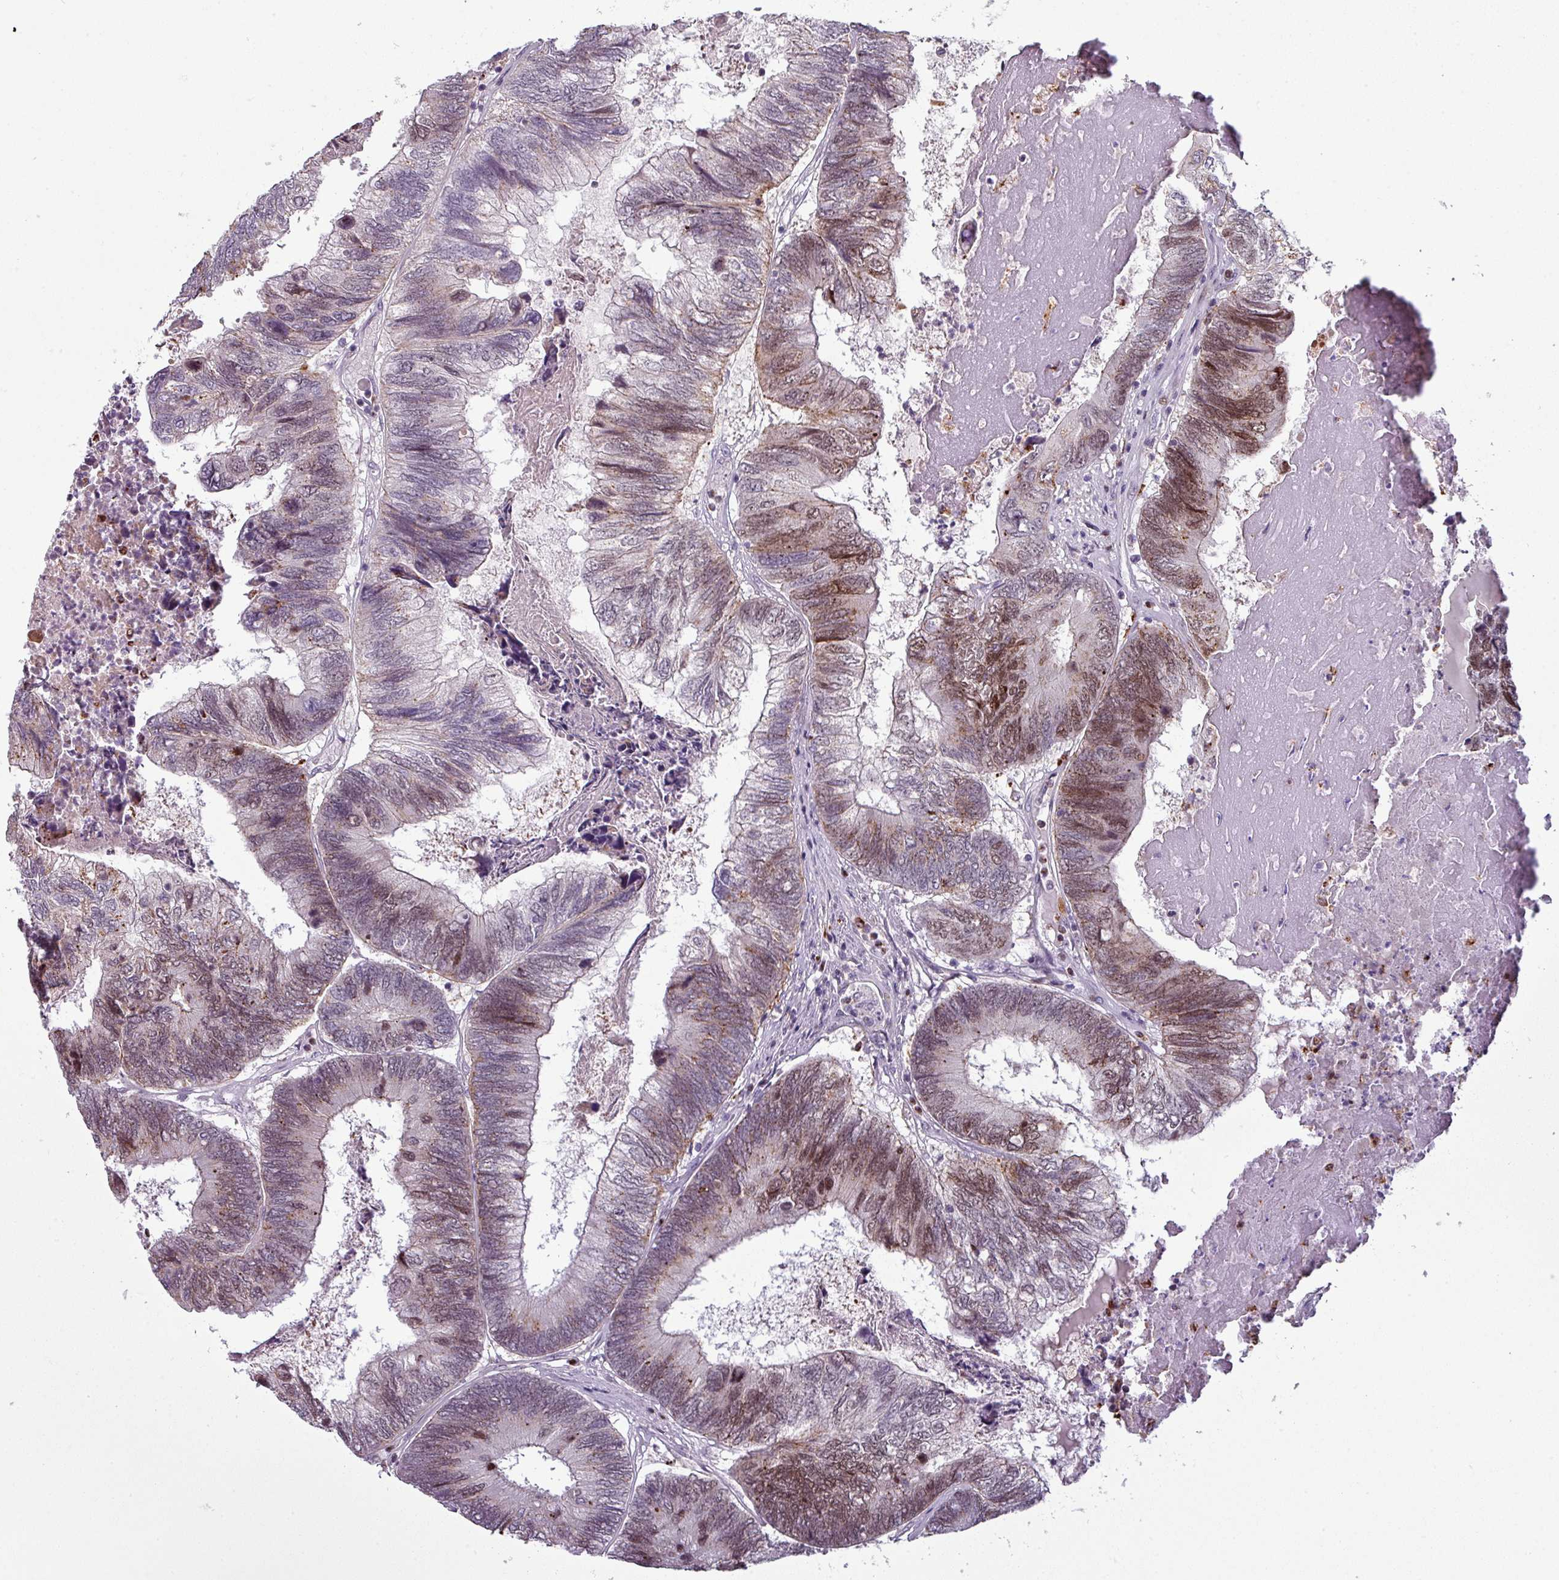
{"staining": {"intensity": "moderate", "quantity": "25%-75%", "location": "nuclear"}, "tissue": "colorectal cancer", "cell_type": "Tumor cells", "image_type": "cancer", "snomed": [{"axis": "morphology", "description": "Adenocarcinoma, NOS"}, {"axis": "topography", "description": "Colon"}], "caption": "This photomicrograph reveals immunohistochemistry (IHC) staining of colorectal cancer (adenocarcinoma), with medium moderate nuclear expression in approximately 25%-75% of tumor cells.", "gene": "TMEFF1", "patient": {"sex": "female", "age": 67}}